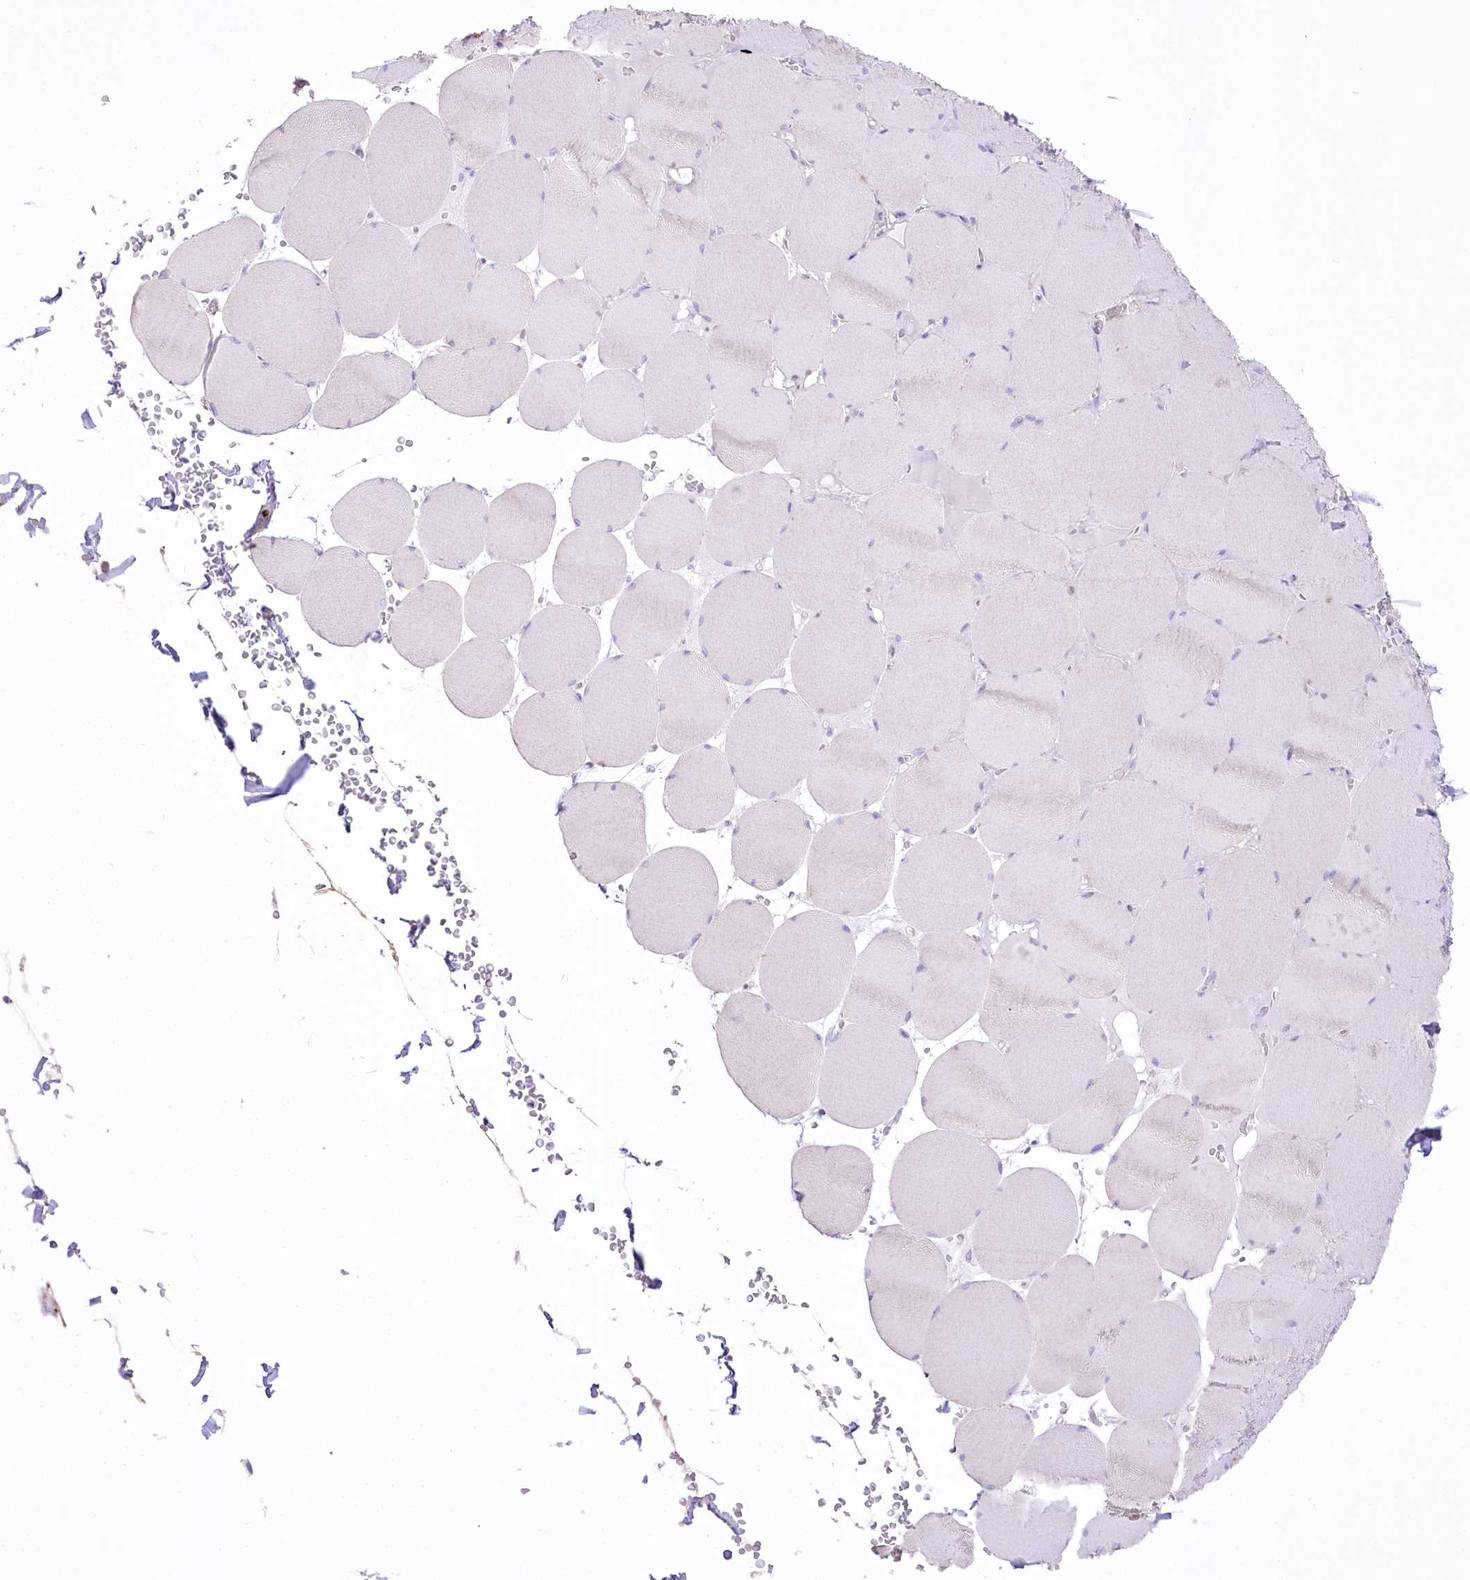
{"staining": {"intensity": "negative", "quantity": "none", "location": "none"}, "tissue": "skeletal muscle", "cell_type": "Myocytes", "image_type": "normal", "snomed": [{"axis": "morphology", "description": "Normal tissue, NOS"}, {"axis": "topography", "description": "Skeletal muscle"}, {"axis": "topography", "description": "Head-Neck"}], "caption": "Myocytes are negative for protein expression in normal human skeletal muscle. (DAB (3,3'-diaminobenzidine) immunohistochemistry (IHC), high magnification).", "gene": "FAM216A", "patient": {"sex": "male", "age": 66}}